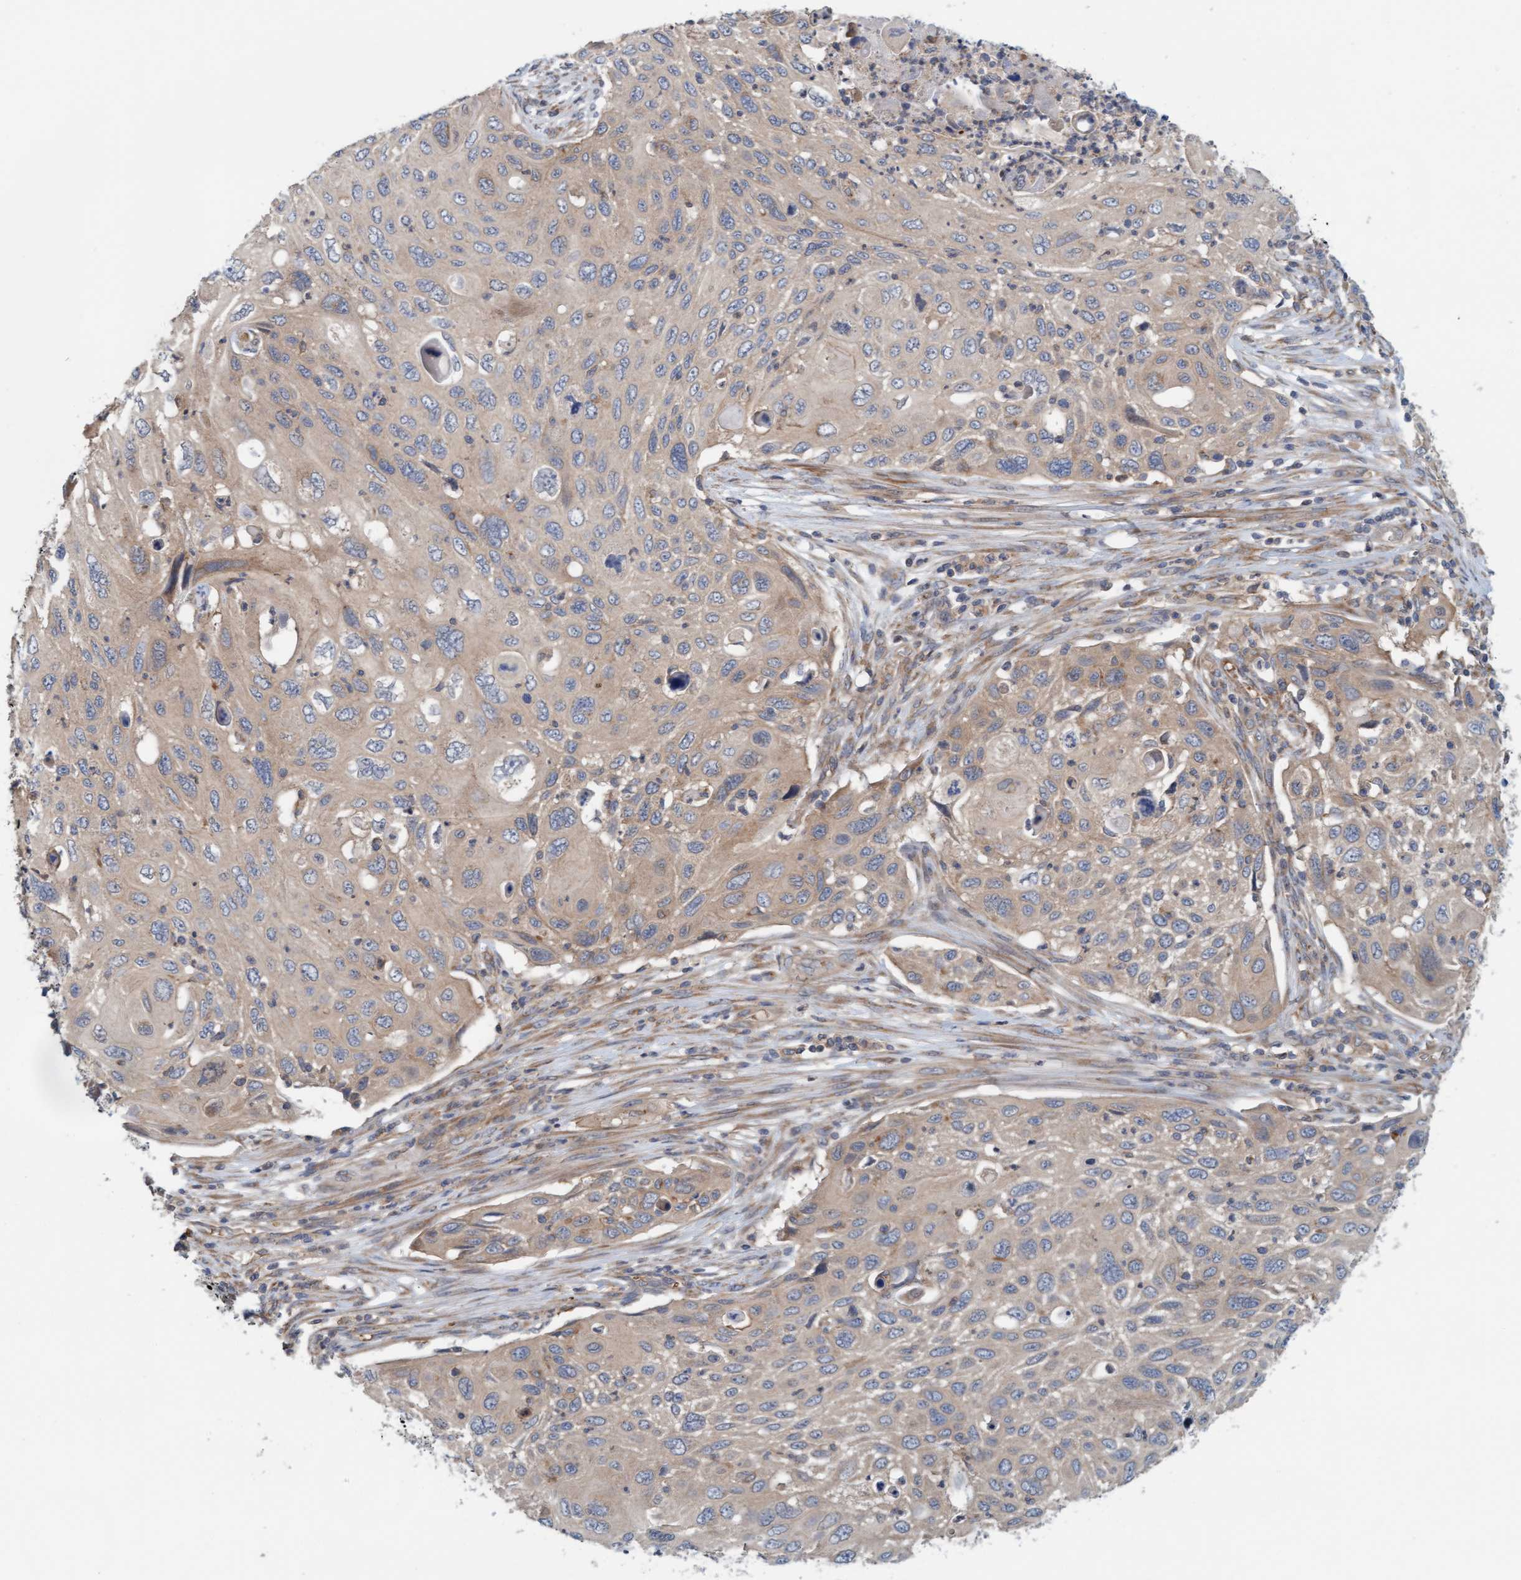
{"staining": {"intensity": "weak", "quantity": "25%-75%", "location": "cytoplasmic/membranous"}, "tissue": "cervical cancer", "cell_type": "Tumor cells", "image_type": "cancer", "snomed": [{"axis": "morphology", "description": "Squamous cell carcinoma, NOS"}, {"axis": "topography", "description": "Cervix"}], "caption": "IHC (DAB) staining of cervical squamous cell carcinoma demonstrates weak cytoplasmic/membranous protein expression in approximately 25%-75% of tumor cells.", "gene": "UBAP1", "patient": {"sex": "female", "age": 70}}